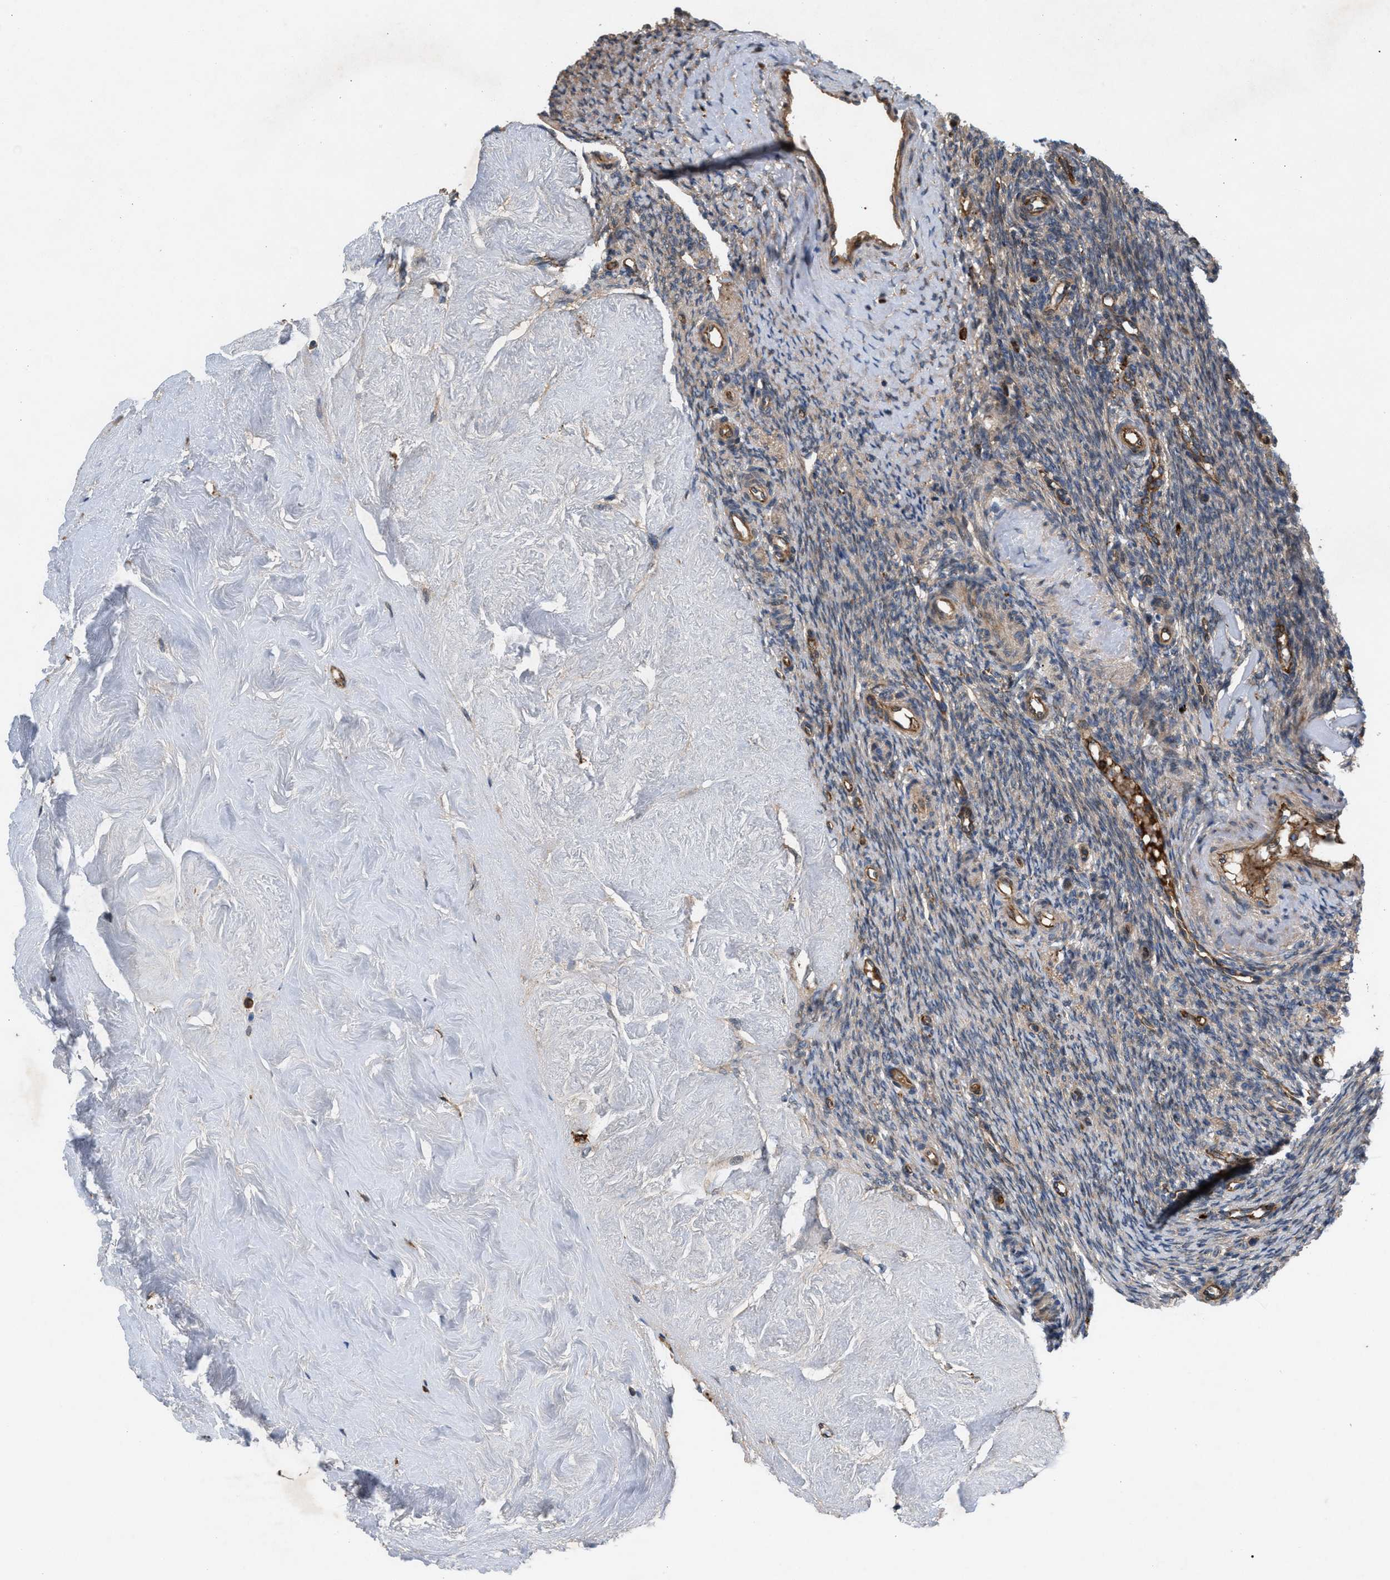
{"staining": {"intensity": "strong", "quantity": "25%-75%", "location": "cytoplasmic/membranous"}, "tissue": "ovary", "cell_type": "Follicle cells", "image_type": "normal", "snomed": [{"axis": "morphology", "description": "Normal tissue, NOS"}, {"axis": "topography", "description": "Ovary"}], "caption": "This photomicrograph shows benign ovary stained with IHC to label a protein in brown. The cytoplasmic/membranous of follicle cells show strong positivity for the protein. Nuclei are counter-stained blue.", "gene": "GCC1", "patient": {"sex": "female", "age": 41}}